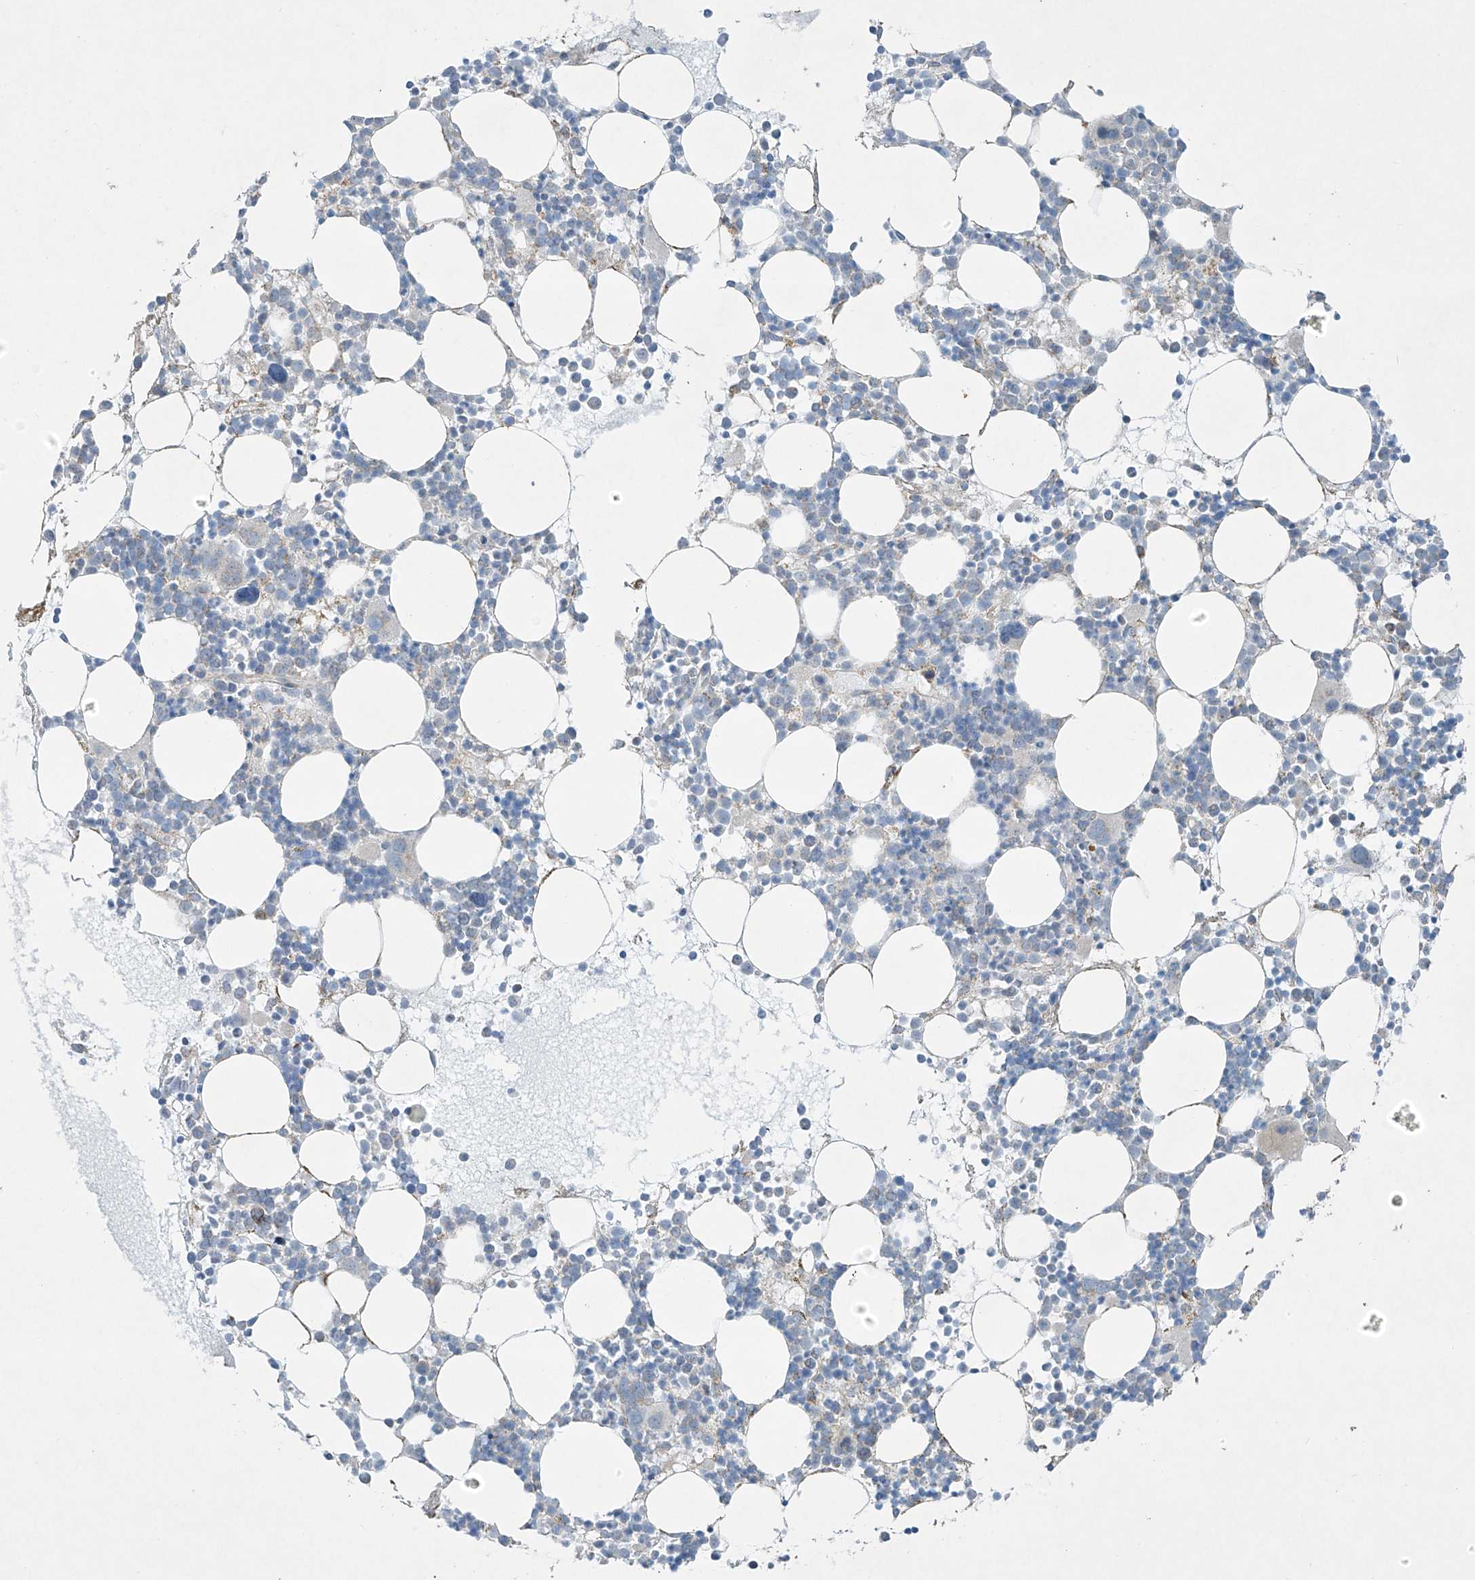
{"staining": {"intensity": "negative", "quantity": "none", "location": "none"}, "tissue": "bone marrow", "cell_type": "Hematopoietic cells", "image_type": "normal", "snomed": [{"axis": "morphology", "description": "Normal tissue, NOS"}, {"axis": "topography", "description": "Bone marrow"}], "caption": "High magnification brightfield microscopy of normal bone marrow stained with DAB (brown) and counterstained with hematoxylin (blue): hematopoietic cells show no significant positivity. (Brightfield microscopy of DAB immunohistochemistry at high magnification).", "gene": "SMDT1", "patient": {"sex": "female", "age": 62}}